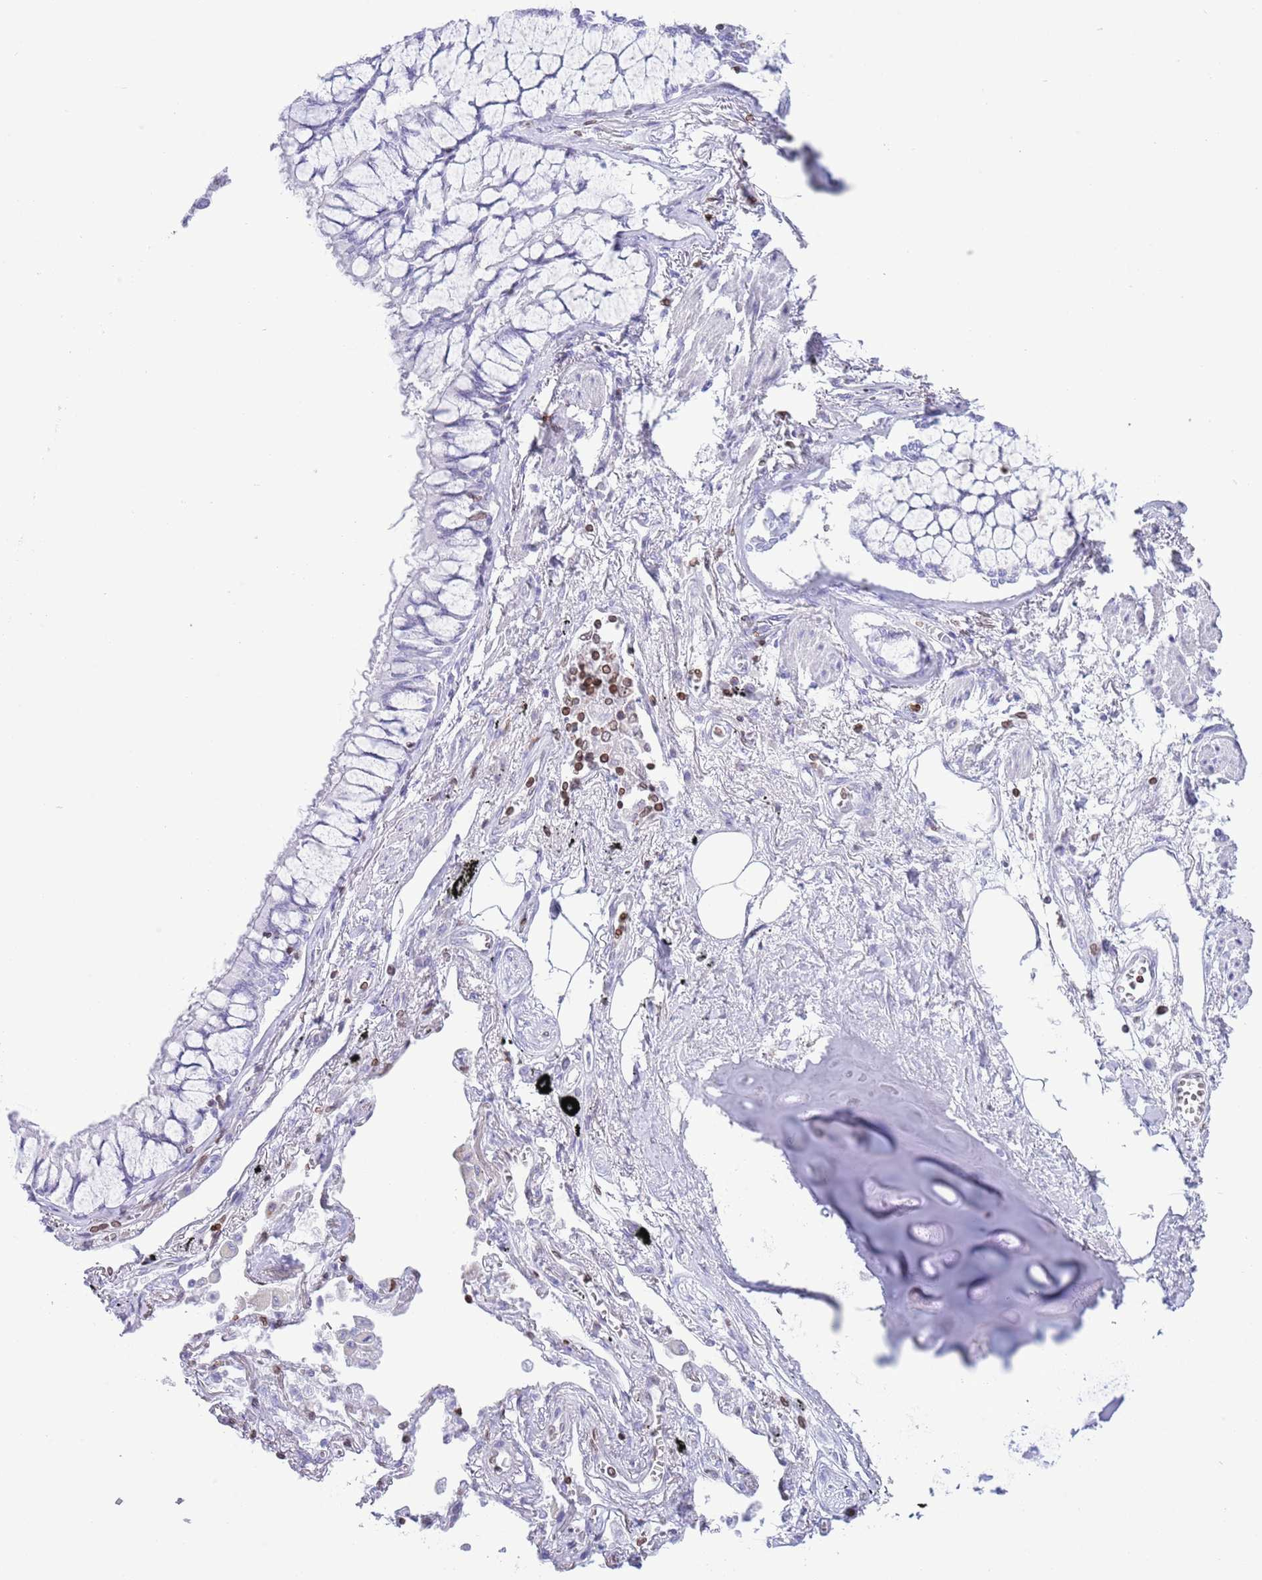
{"staining": {"intensity": "negative", "quantity": "none", "location": "none"}, "tissue": "lung cancer", "cell_type": "Tumor cells", "image_type": "cancer", "snomed": [{"axis": "morphology", "description": "Adenocarcinoma, NOS"}, {"axis": "topography", "description": "Lung"}], "caption": "Protein analysis of lung adenocarcinoma displays no significant staining in tumor cells.", "gene": "LBR", "patient": {"sex": "male", "age": 67}}